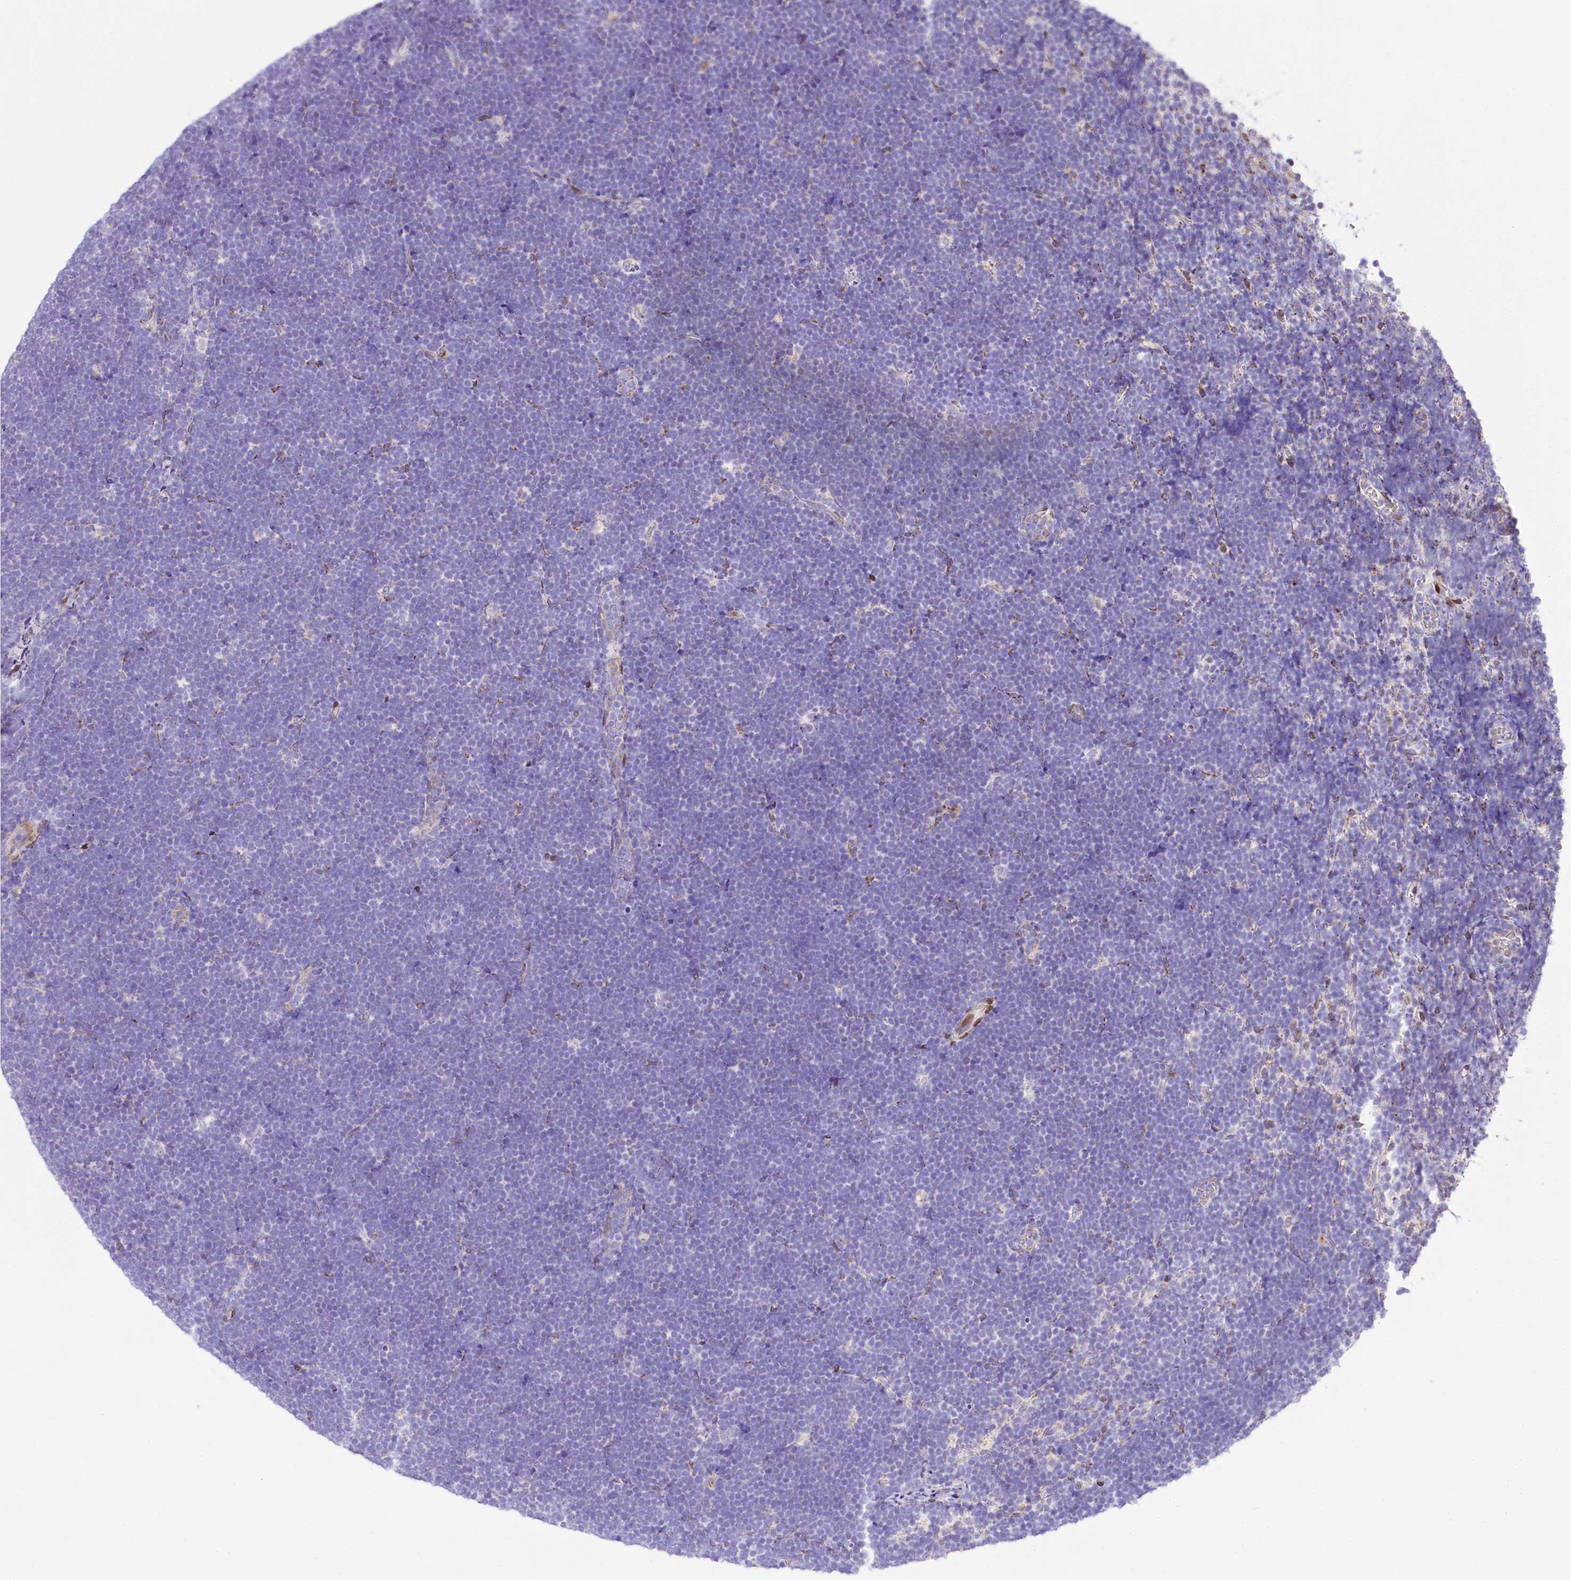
{"staining": {"intensity": "negative", "quantity": "none", "location": "none"}, "tissue": "lymphoma", "cell_type": "Tumor cells", "image_type": "cancer", "snomed": [{"axis": "morphology", "description": "Malignant lymphoma, non-Hodgkin's type, High grade"}, {"axis": "topography", "description": "Lymph node"}], "caption": "Lymphoma was stained to show a protein in brown. There is no significant staining in tumor cells. Nuclei are stained in blue.", "gene": "PPIP5K2", "patient": {"sex": "male", "age": 13}}